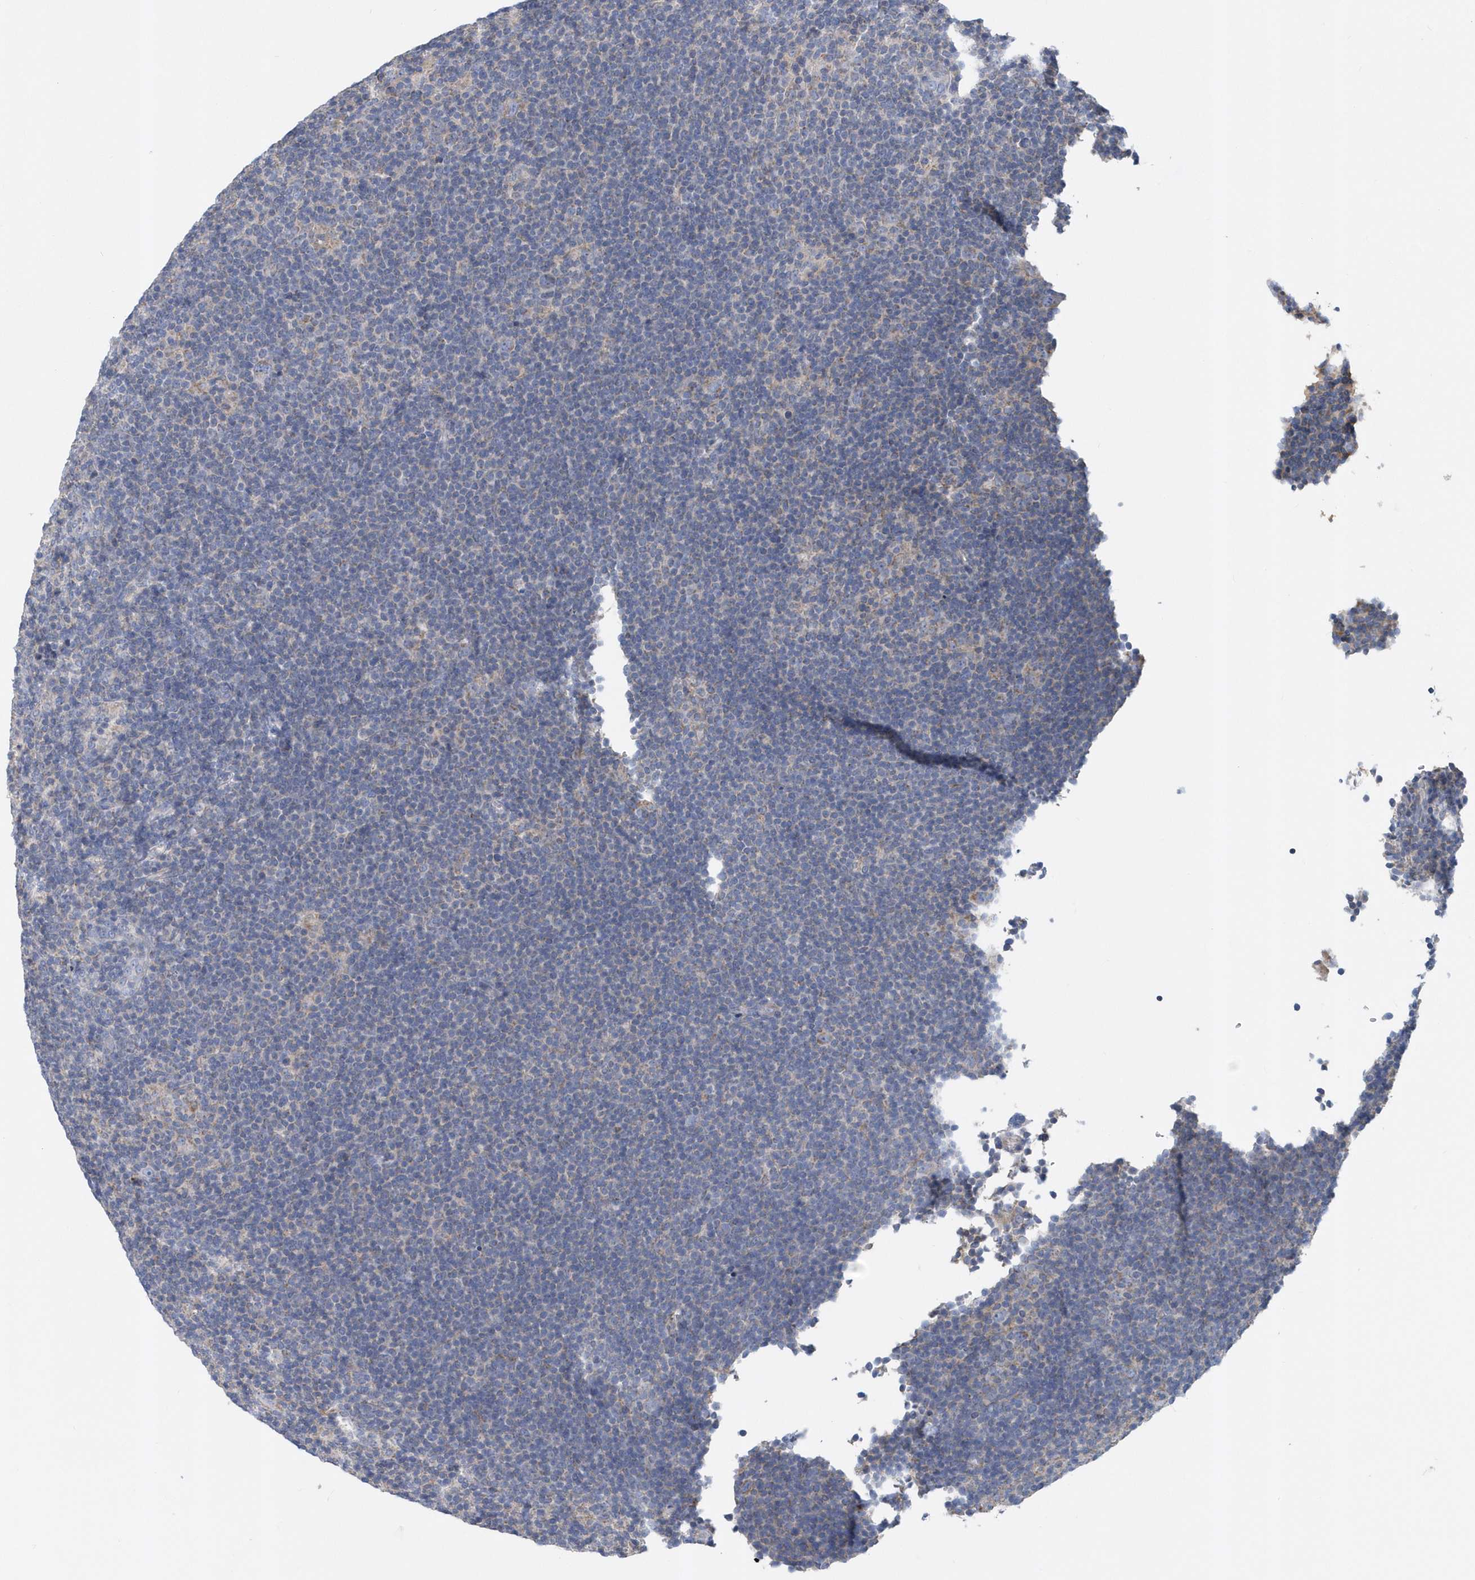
{"staining": {"intensity": "negative", "quantity": "none", "location": "none"}, "tissue": "lymphoma", "cell_type": "Tumor cells", "image_type": "cancer", "snomed": [{"axis": "morphology", "description": "Hodgkin's disease, NOS"}, {"axis": "topography", "description": "Lymph node"}], "caption": "This micrograph is of Hodgkin's disease stained with immunohistochemistry (IHC) to label a protein in brown with the nuclei are counter-stained blue. There is no expression in tumor cells. (Brightfield microscopy of DAB IHC at high magnification).", "gene": "TRAIP", "patient": {"sex": "female", "age": 57}}